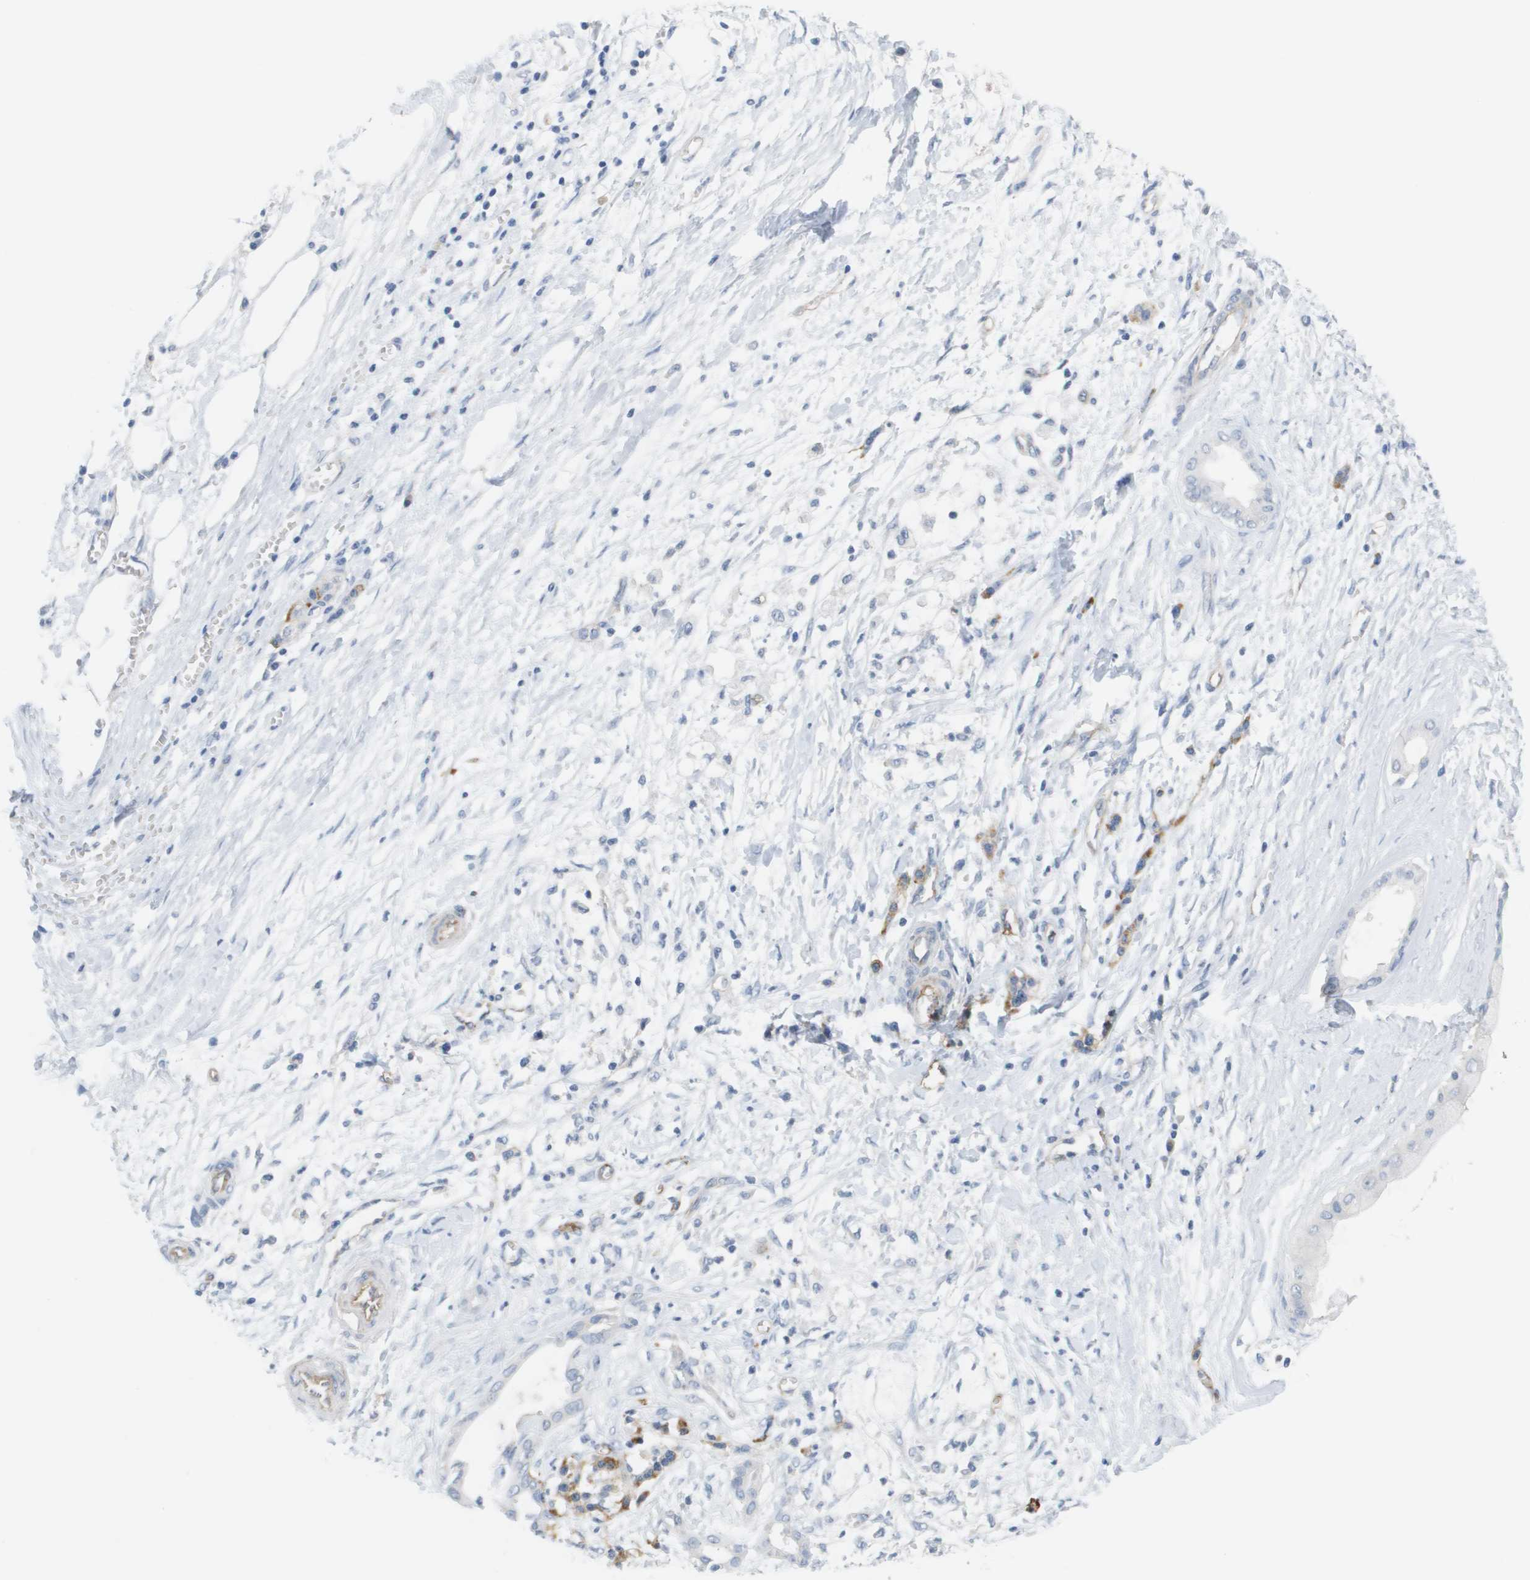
{"staining": {"intensity": "negative", "quantity": "none", "location": "none"}, "tissue": "pancreatic cancer", "cell_type": "Tumor cells", "image_type": "cancer", "snomed": [{"axis": "morphology", "description": "Adenocarcinoma, NOS"}, {"axis": "topography", "description": "Pancreas"}], "caption": "Pancreatic cancer was stained to show a protein in brown. There is no significant positivity in tumor cells. (Stains: DAB immunohistochemistry (IHC) with hematoxylin counter stain, Microscopy: brightfield microscopy at high magnification).", "gene": "ANGPT2", "patient": {"sex": "male", "age": 56}}